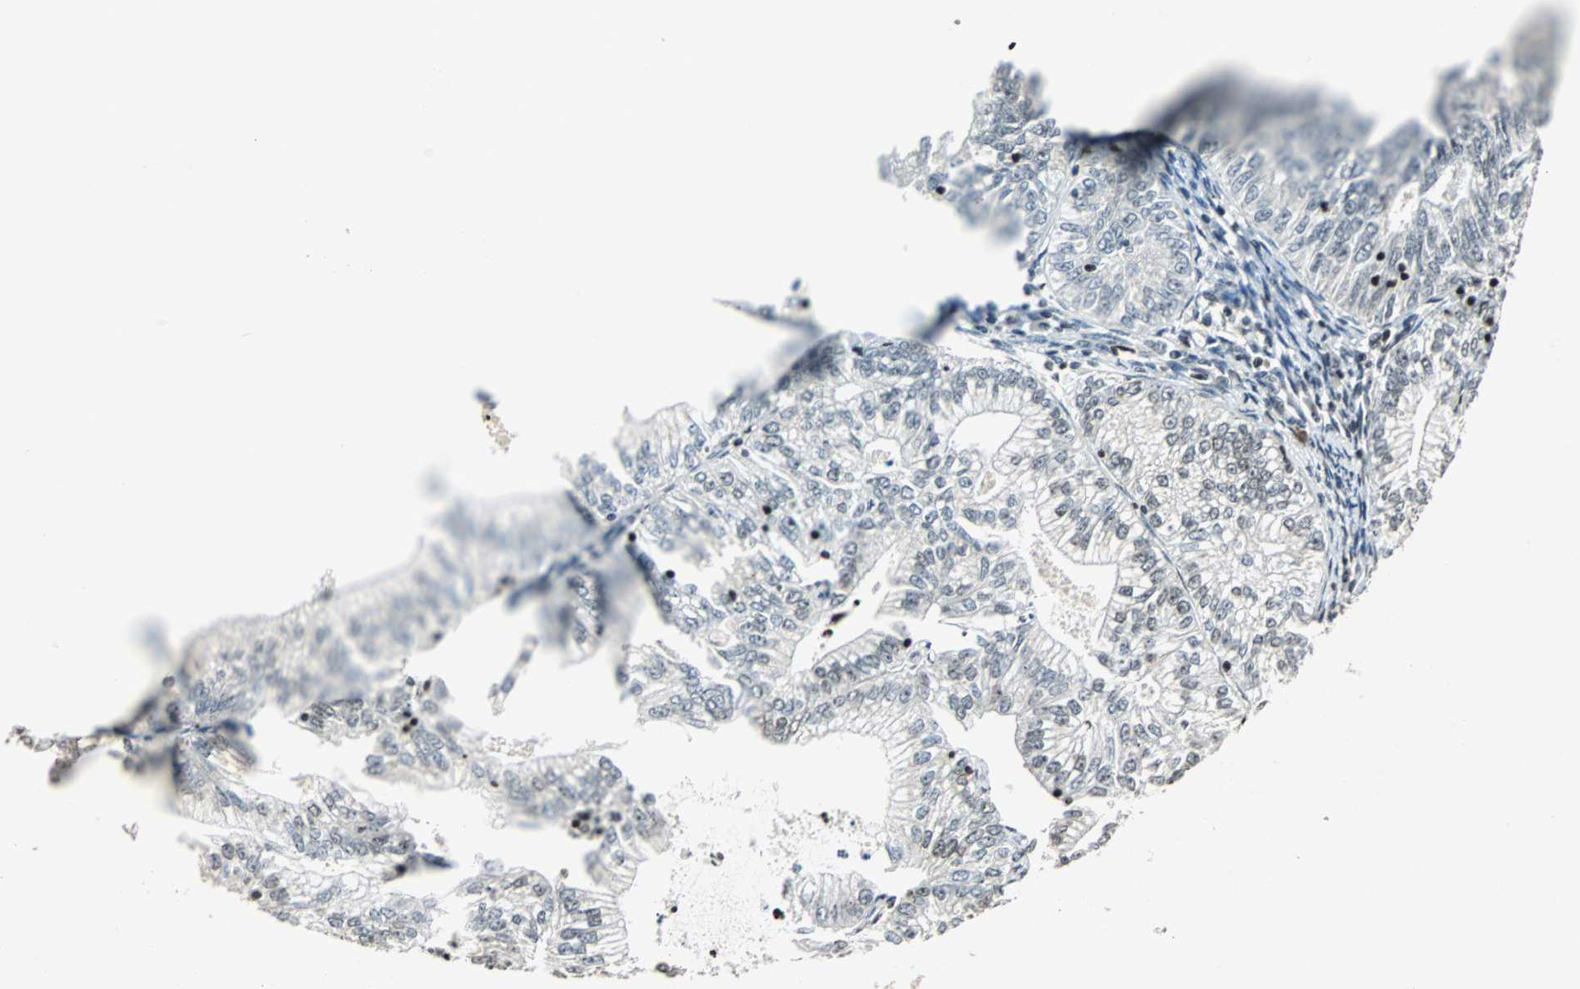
{"staining": {"intensity": "negative", "quantity": "none", "location": "none"}, "tissue": "endometrial cancer", "cell_type": "Tumor cells", "image_type": "cancer", "snomed": [{"axis": "morphology", "description": "Adenocarcinoma, NOS"}, {"axis": "topography", "description": "Endometrium"}], "caption": "A micrograph of human endometrial cancer is negative for staining in tumor cells.", "gene": "PAXIP1", "patient": {"sex": "female", "age": 69}}